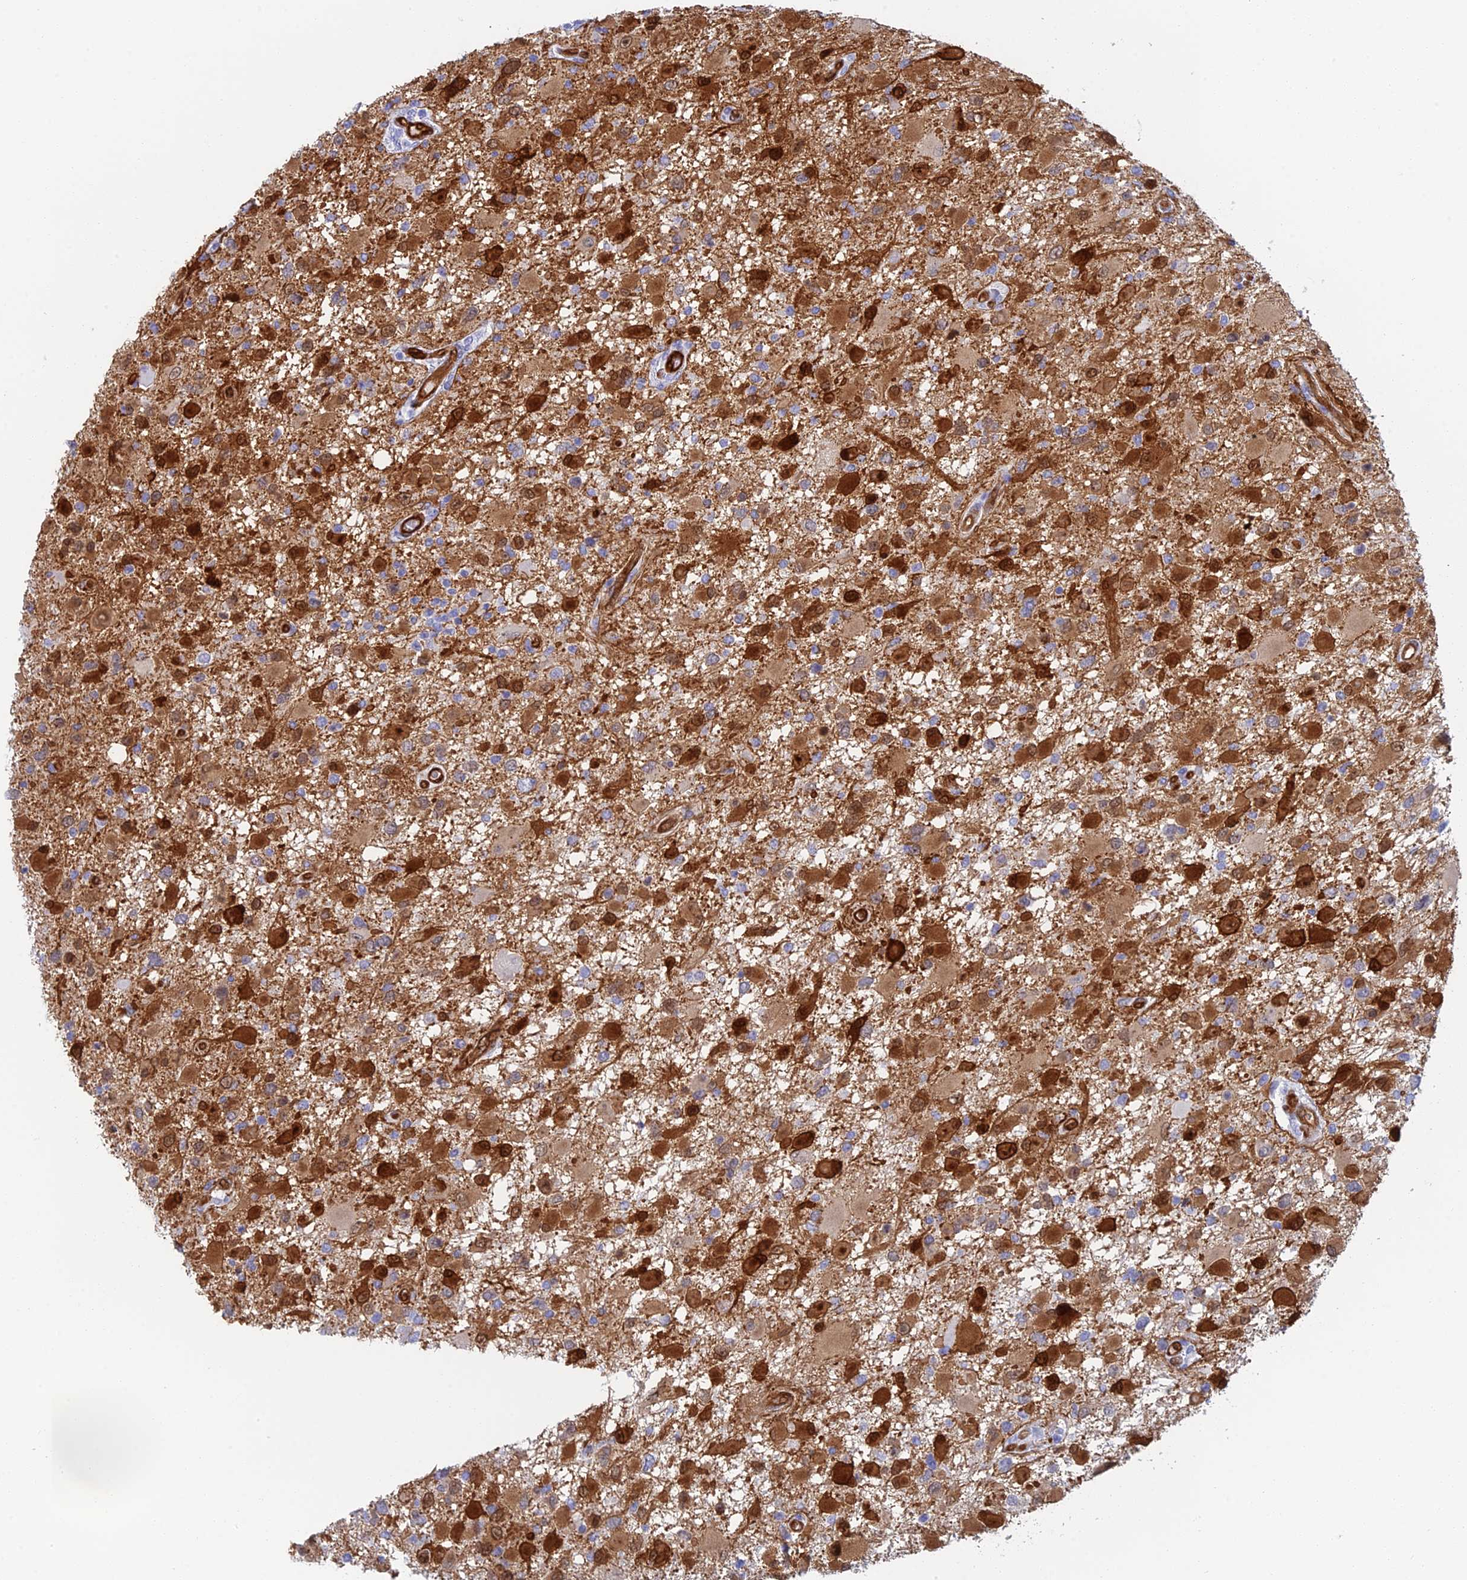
{"staining": {"intensity": "strong", "quantity": ">75%", "location": "cytoplasmic/membranous"}, "tissue": "glioma", "cell_type": "Tumor cells", "image_type": "cancer", "snomed": [{"axis": "morphology", "description": "Glioma, malignant, High grade"}, {"axis": "topography", "description": "Brain"}], "caption": "Tumor cells exhibit high levels of strong cytoplasmic/membranous positivity in approximately >75% of cells in human glioma.", "gene": "CRIP2", "patient": {"sex": "male", "age": 53}}